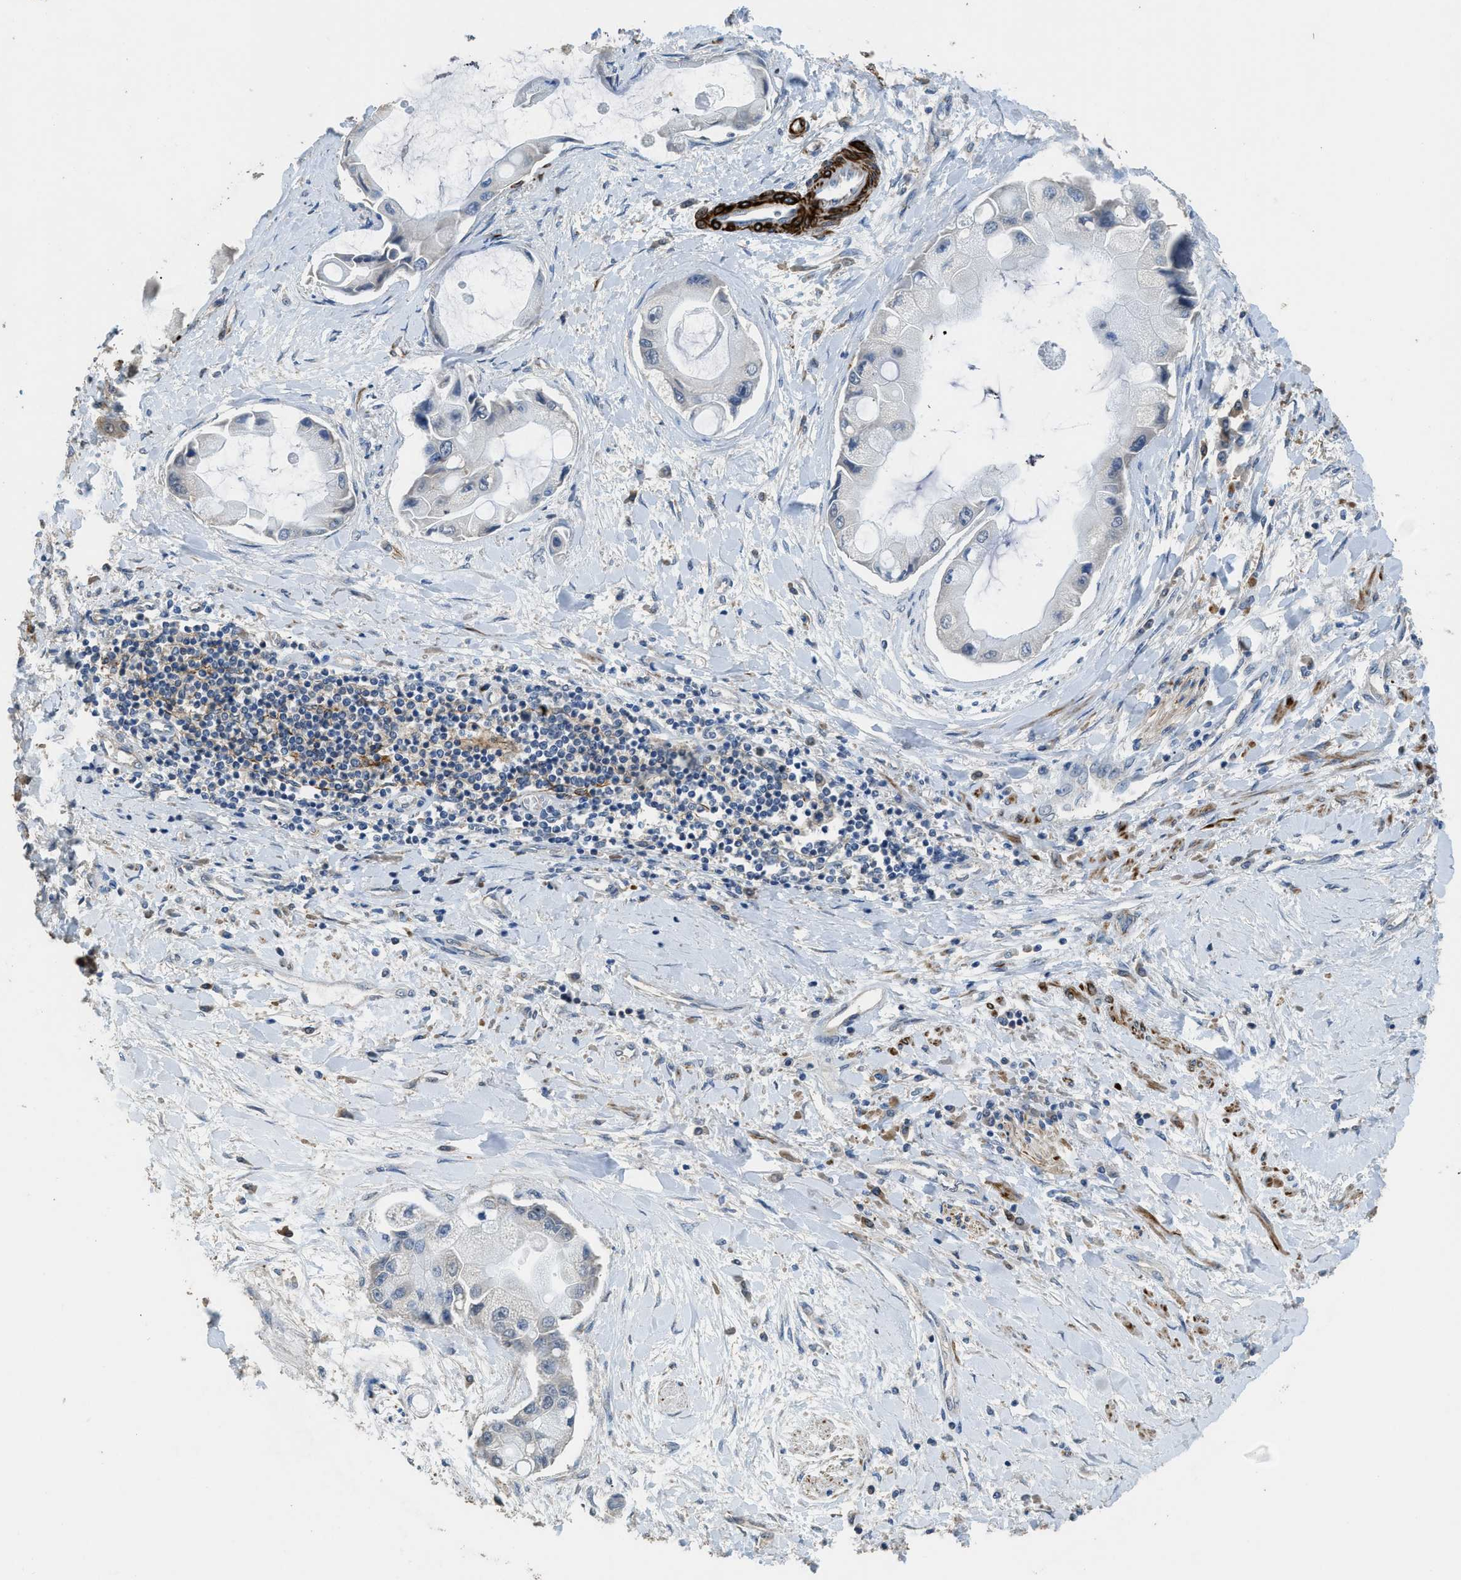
{"staining": {"intensity": "negative", "quantity": "none", "location": "none"}, "tissue": "liver cancer", "cell_type": "Tumor cells", "image_type": "cancer", "snomed": [{"axis": "morphology", "description": "Cholangiocarcinoma"}, {"axis": "topography", "description": "Liver"}], "caption": "The histopathology image reveals no staining of tumor cells in liver cholangiocarcinoma.", "gene": "SYNM", "patient": {"sex": "male", "age": 50}}